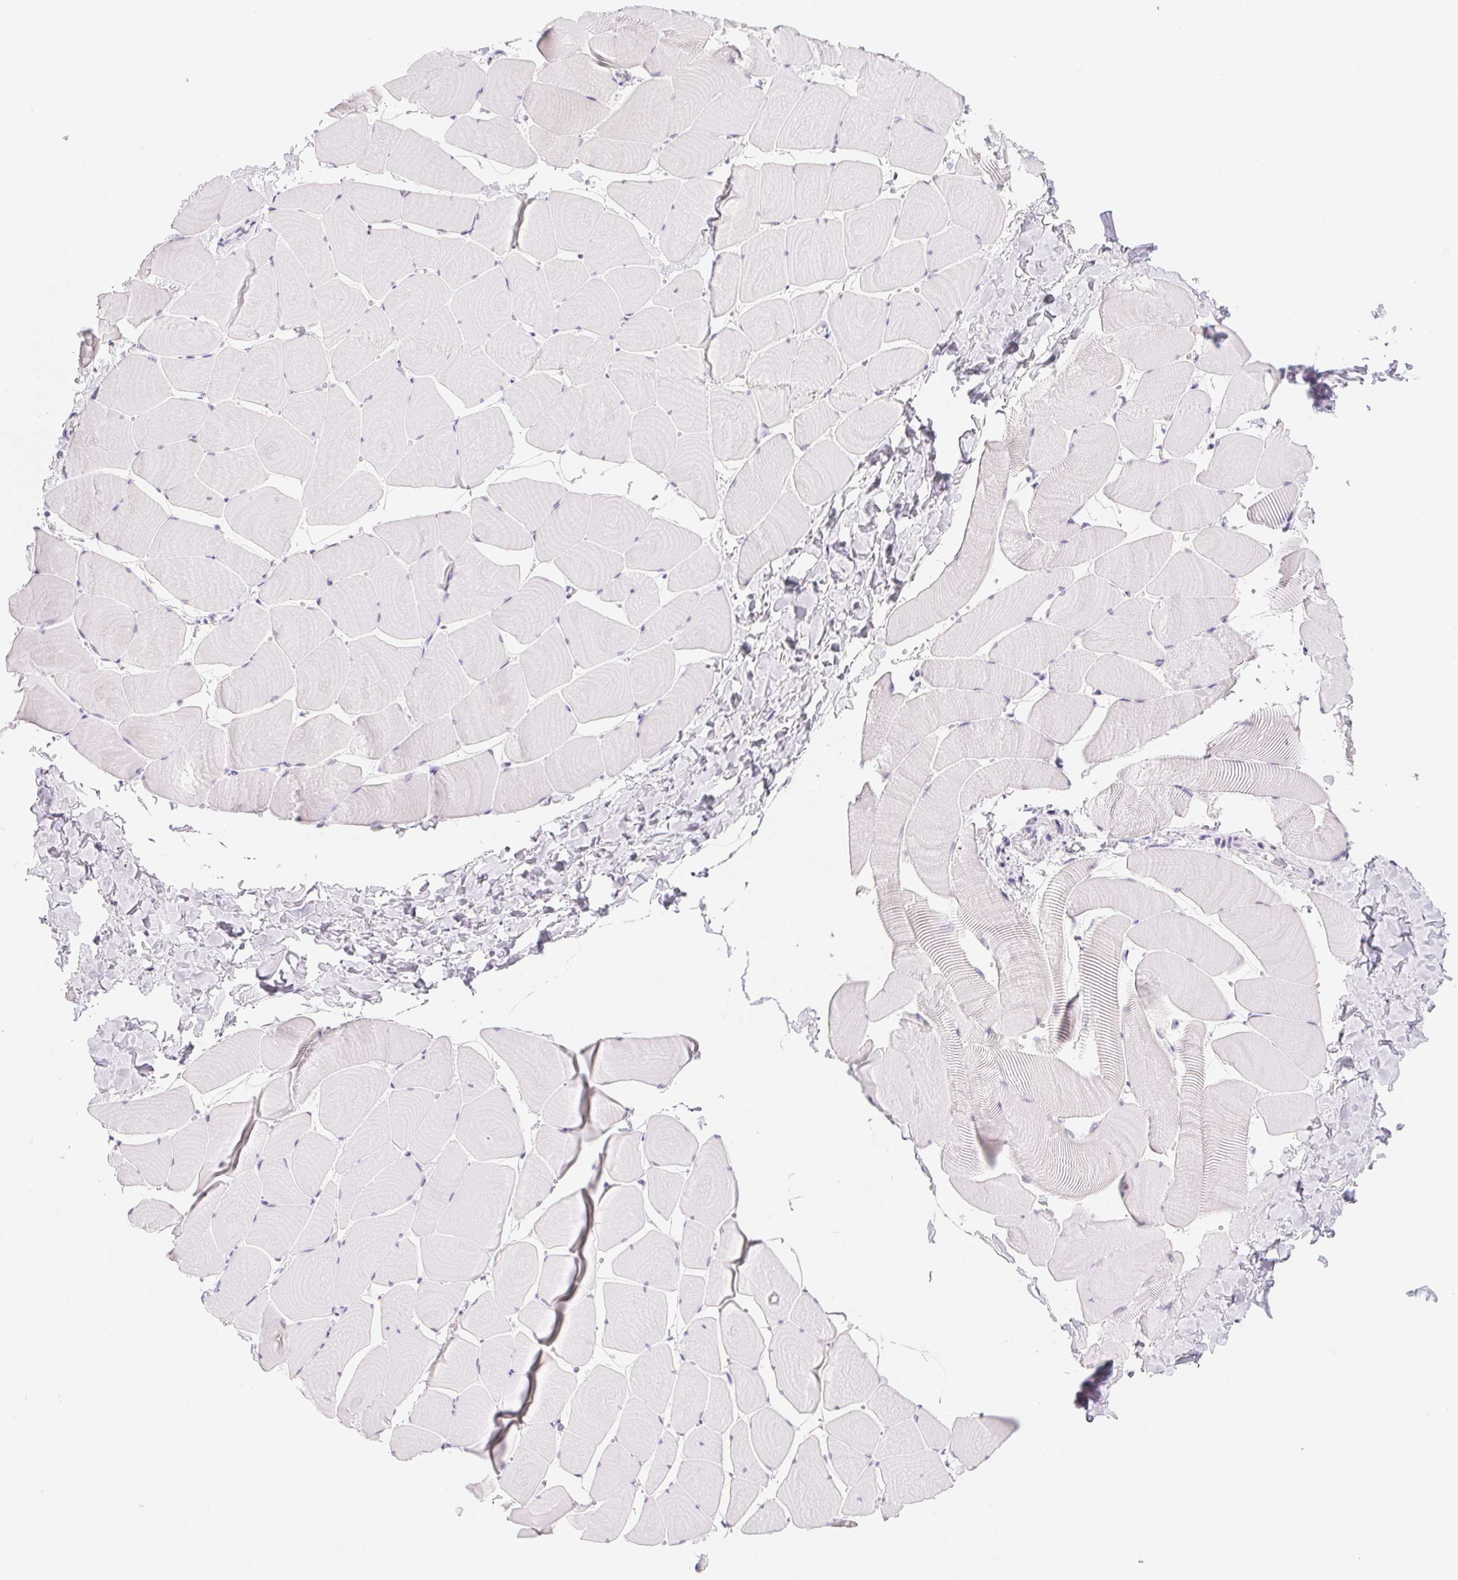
{"staining": {"intensity": "moderate", "quantity": "<25%", "location": "nuclear"}, "tissue": "skeletal muscle", "cell_type": "Myocytes", "image_type": "normal", "snomed": [{"axis": "morphology", "description": "Normal tissue, NOS"}, {"axis": "topography", "description": "Skeletal muscle"}], "caption": "A micrograph of skeletal muscle stained for a protein demonstrates moderate nuclear brown staining in myocytes. (Stains: DAB (3,3'-diaminobenzidine) in brown, nuclei in blue, Microscopy: brightfield microscopy at high magnification).", "gene": "ST8SIA3", "patient": {"sex": "male", "age": 25}}